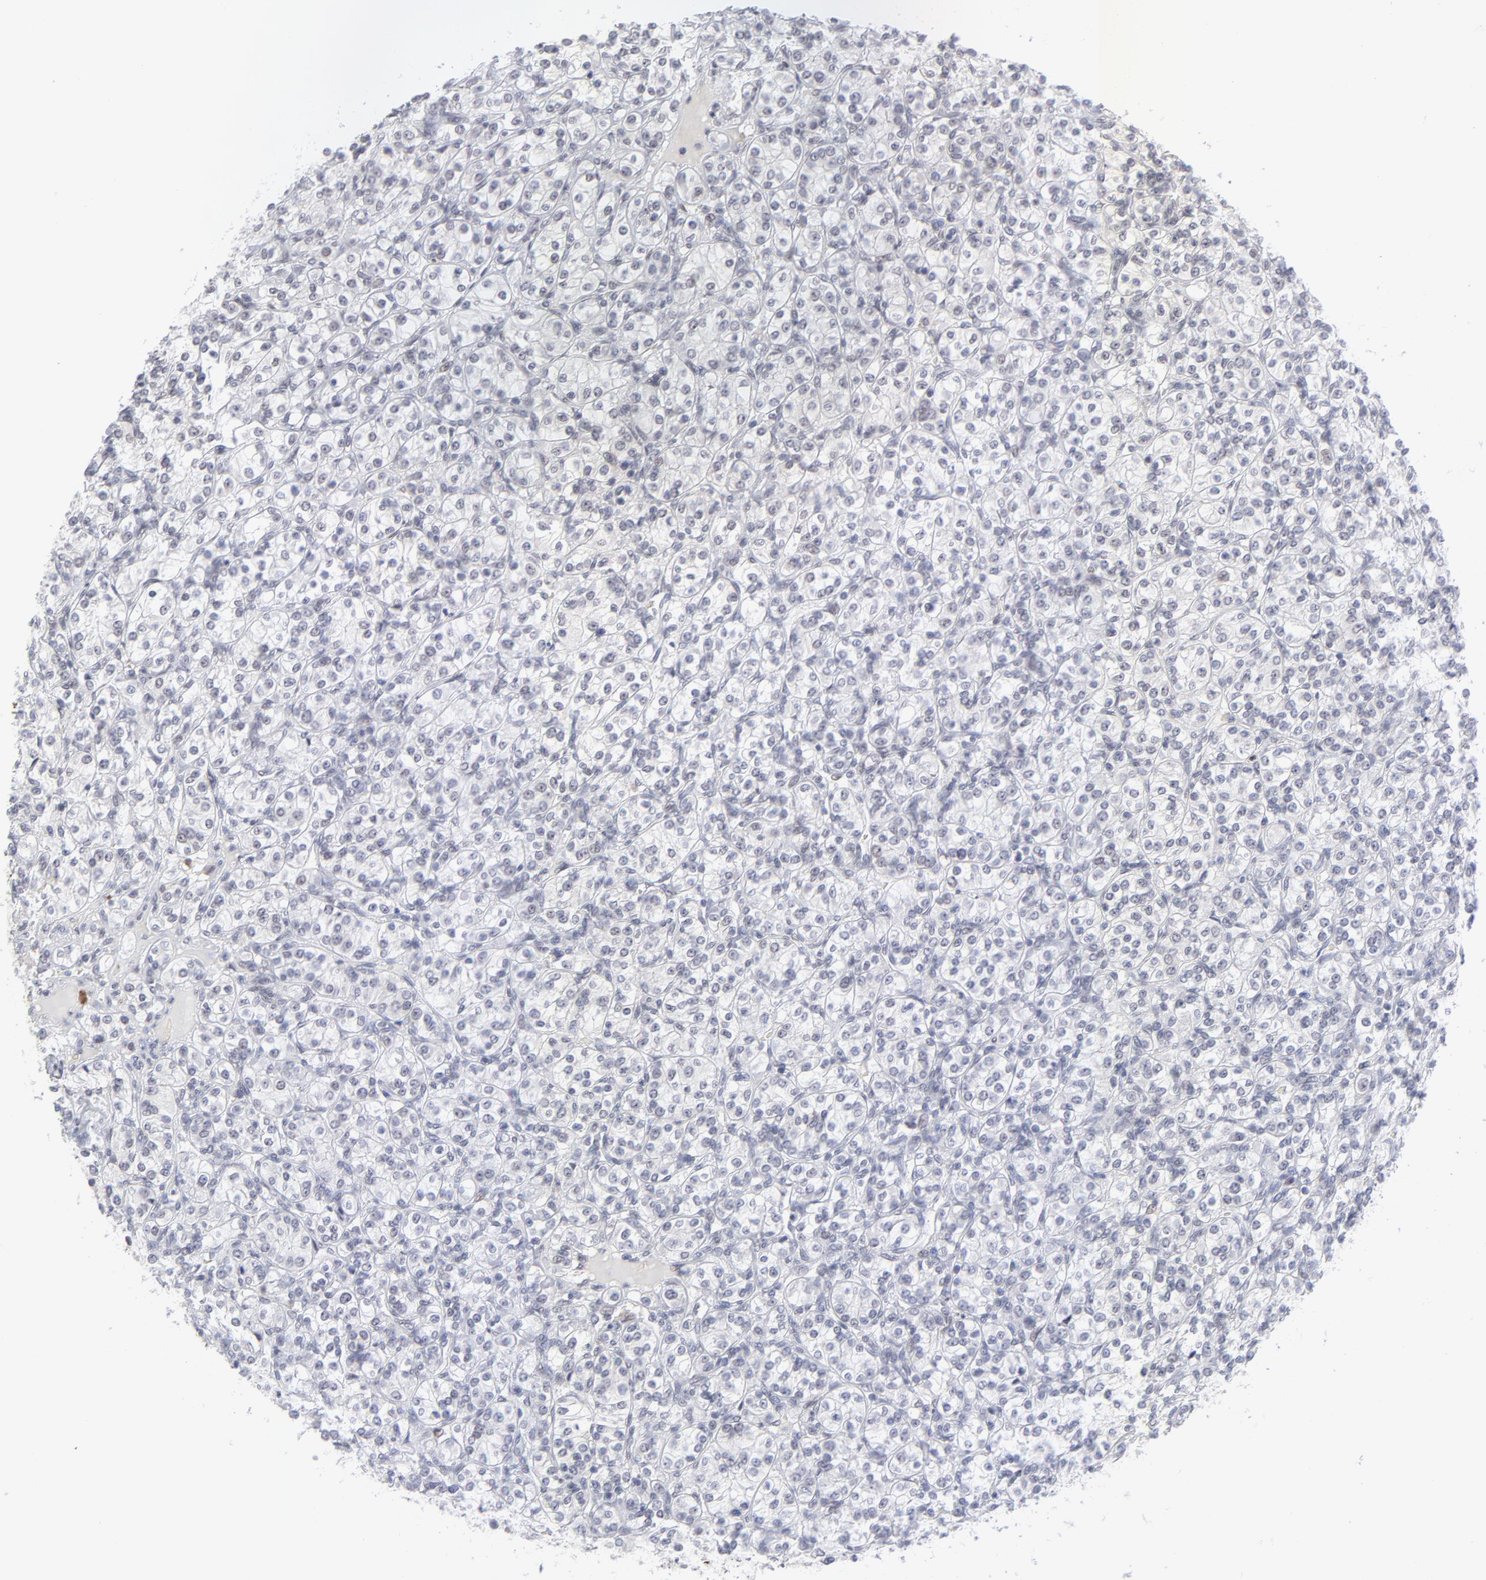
{"staining": {"intensity": "negative", "quantity": "none", "location": "none"}, "tissue": "renal cancer", "cell_type": "Tumor cells", "image_type": "cancer", "snomed": [{"axis": "morphology", "description": "Adenocarcinoma, NOS"}, {"axis": "topography", "description": "Kidney"}], "caption": "Tumor cells show no significant staining in renal cancer (adenocarcinoma).", "gene": "CCR2", "patient": {"sex": "male", "age": 77}}